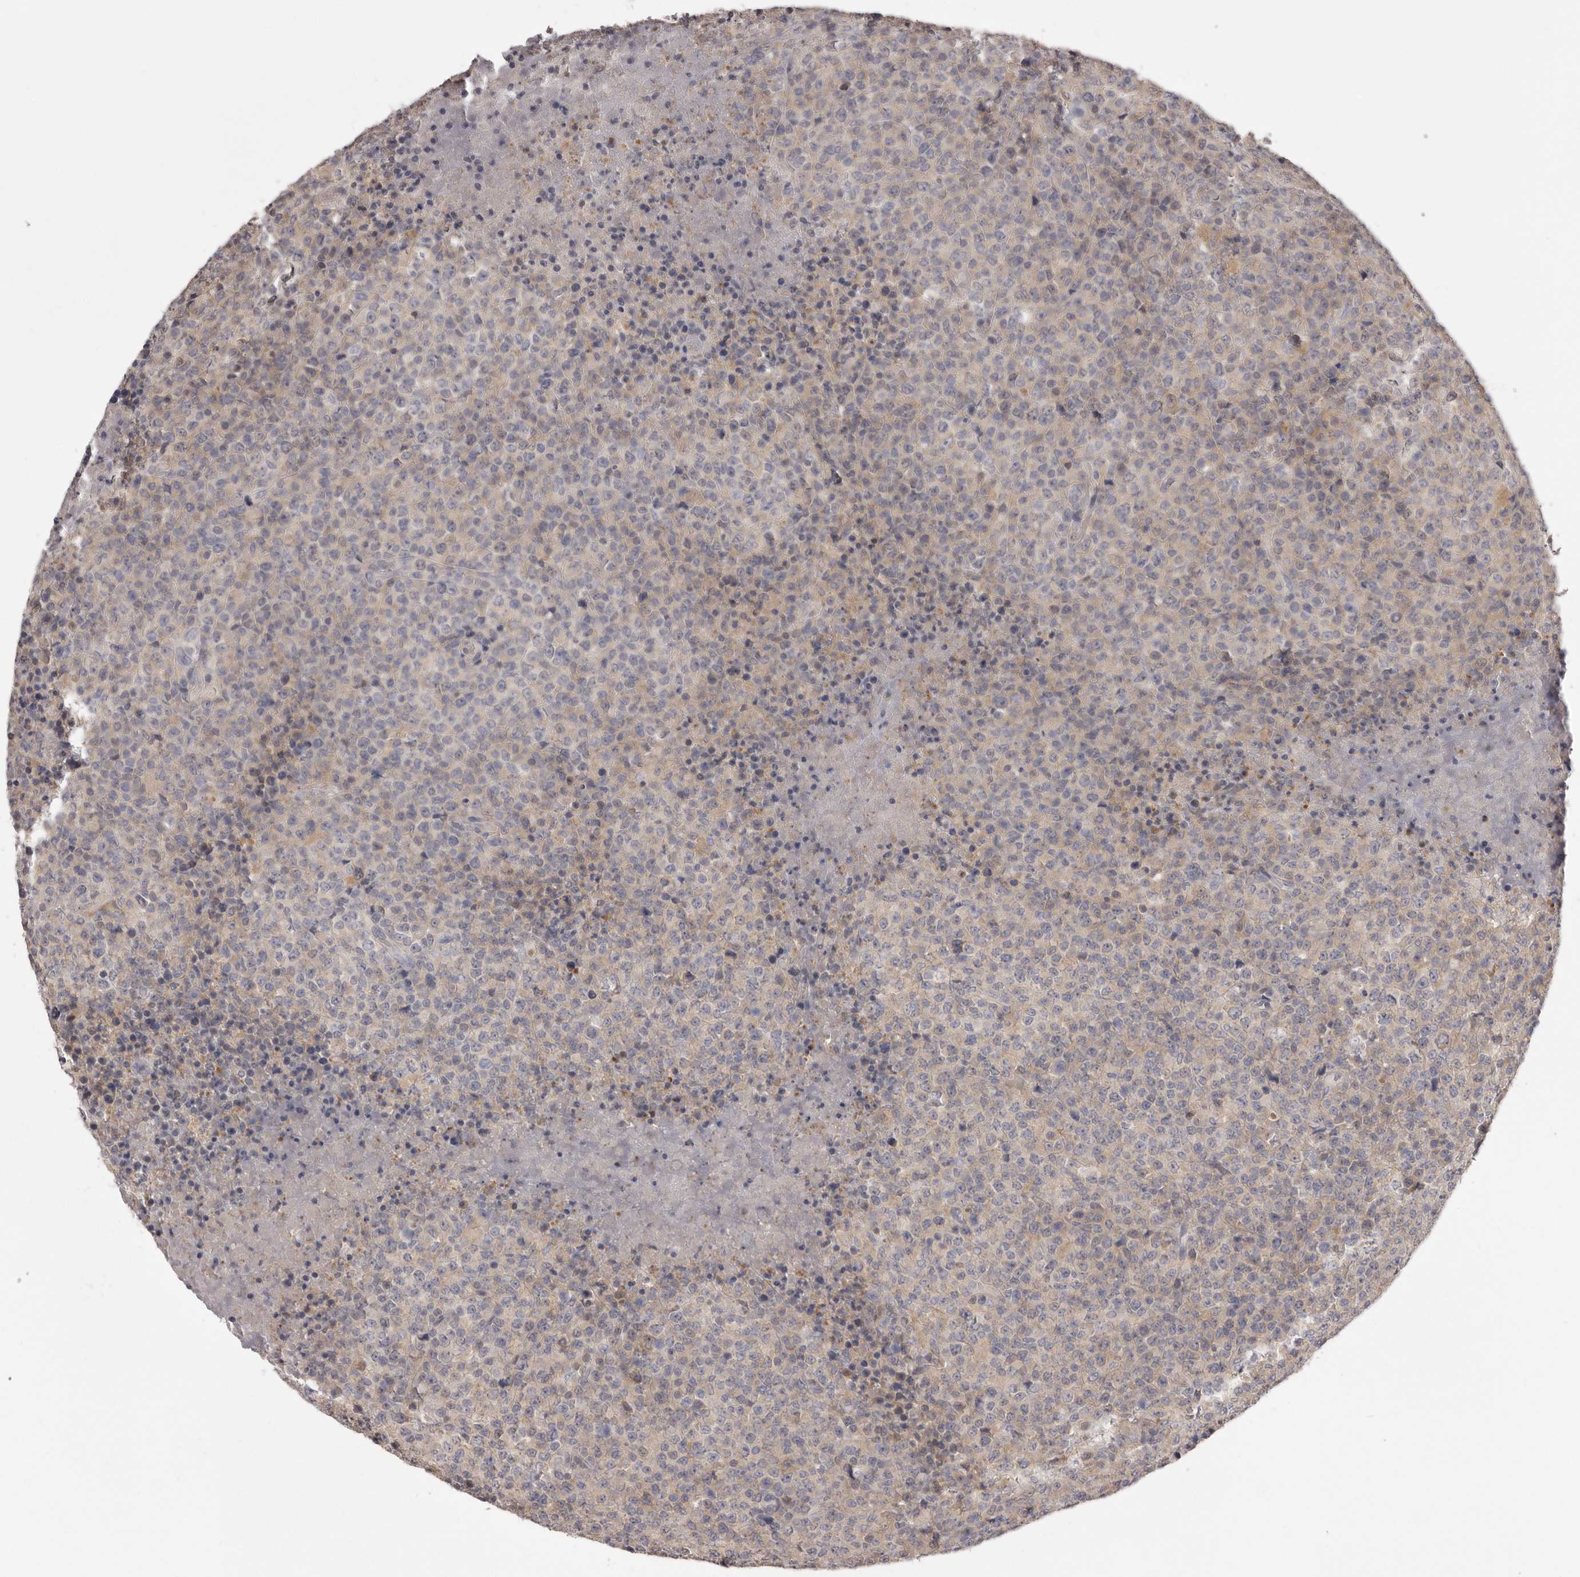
{"staining": {"intensity": "weak", "quantity": "<25%", "location": "cytoplasmic/membranous"}, "tissue": "lymphoma", "cell_type": "Tumor cells", "image_type": "cancer", "snomed": [{"axis": "morphology", "description": "Malignant lymphoma, non-Hodgkin's type, High grade"}, {"axis": "topography", "description": "Lymph node"}], "caption": "Lymphoma was stained to show a protein in brown. There is no significant positivity in tumor cells.", "gene": "MDH1", "patient": {"sex": "male", "age": 13}}